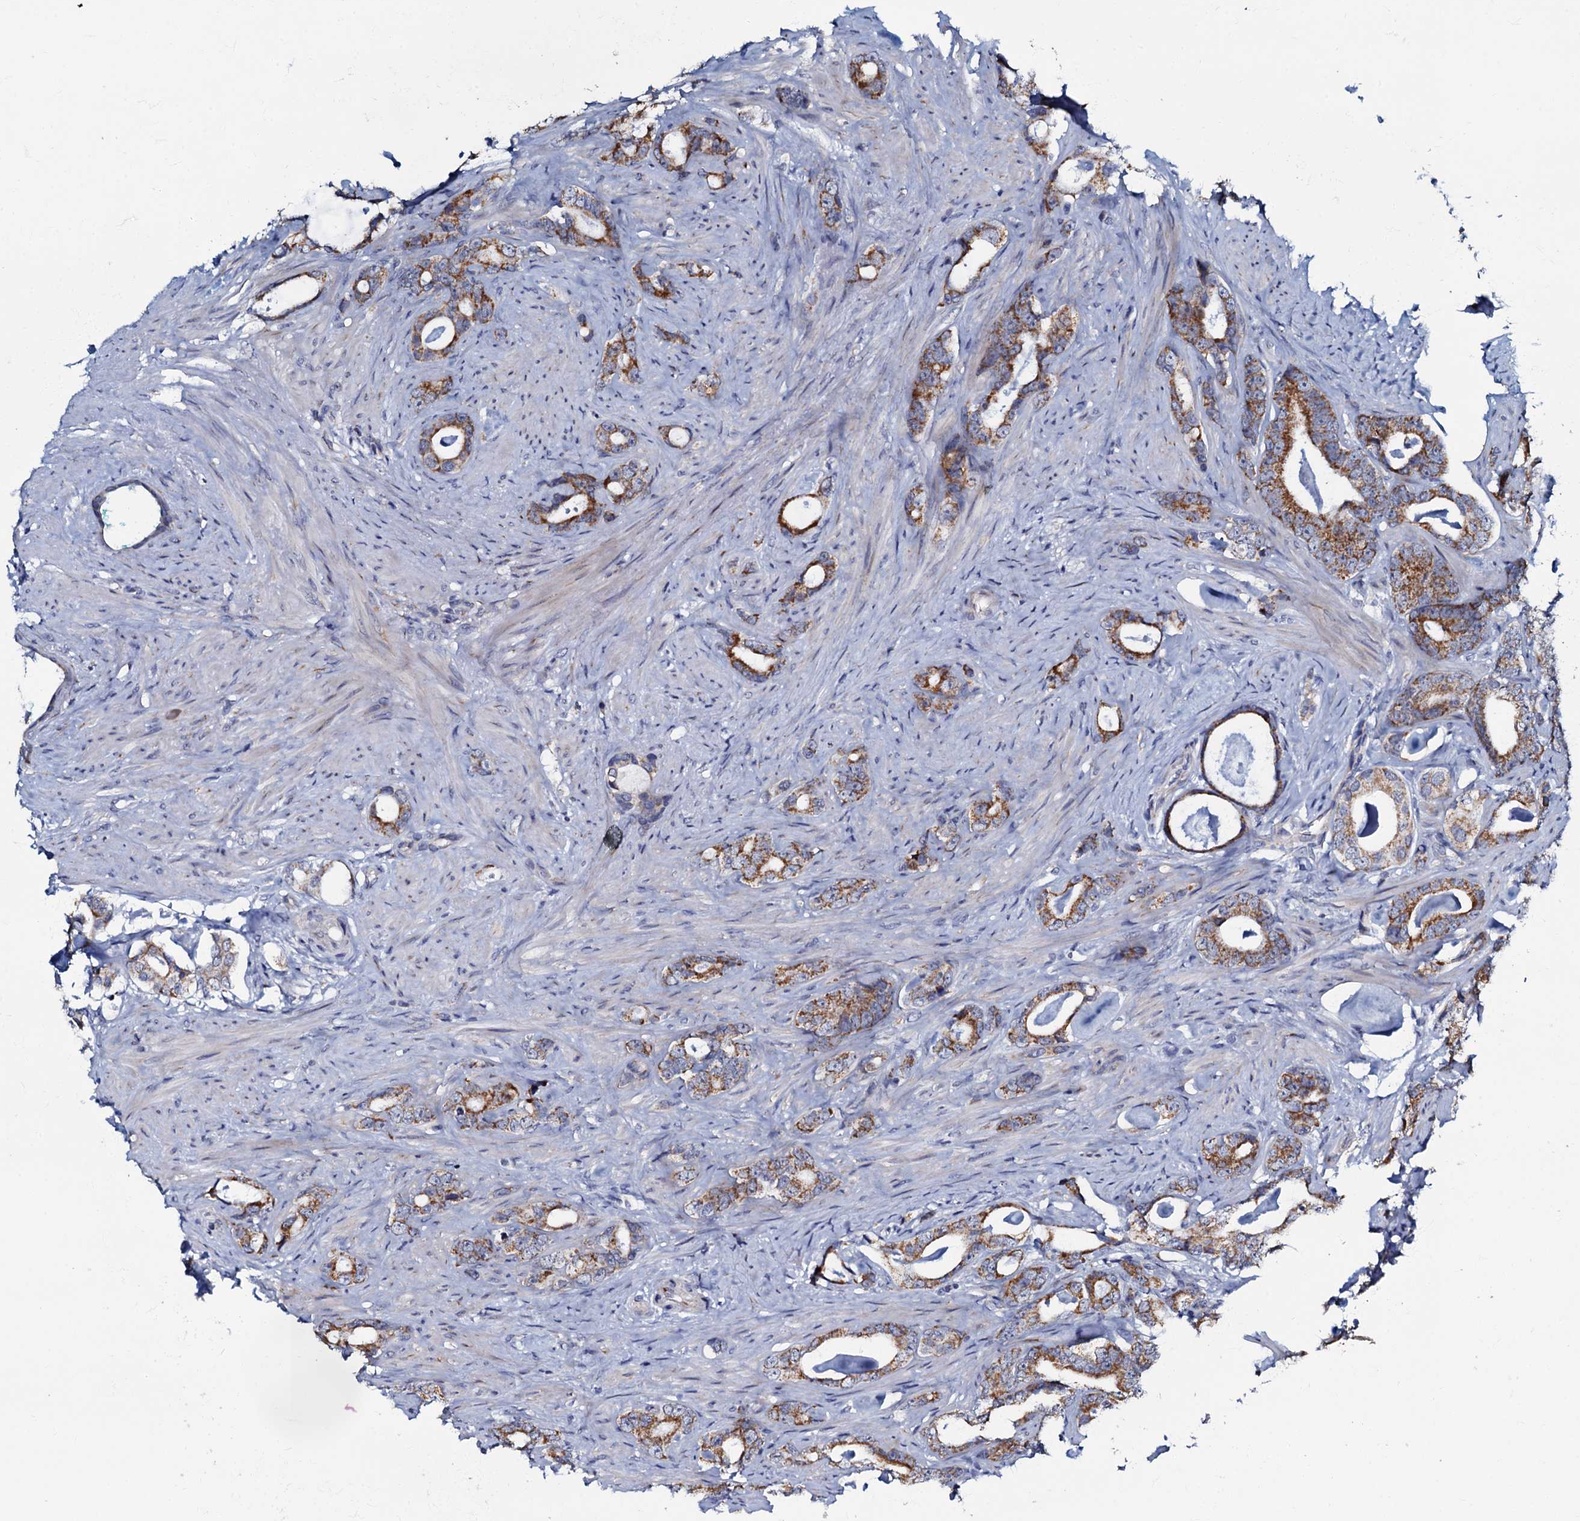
{"staining": {"intensity": "moderate", "quantity": ">75%", "location": "cytoplasmic/membranous"}, "tissue": "prostate cancer", "cell_type": "Tumor cells", "image_type": "cancer", "snomed": [{"axis": "morphology", "description": "Adenocarcinoma, Low grade"}, {"axis": "topography", "description": "Prostate"}], "caption": "A micrograph showing moderate cytoplasmic/membranous staining in about >75% of tumor cells in prostate adenocarcinoma (low-grade), as visualized by brown immunohistochemical staining.", "gene": "MRPL51", "patient": {"sex": "male", "age": 63}}